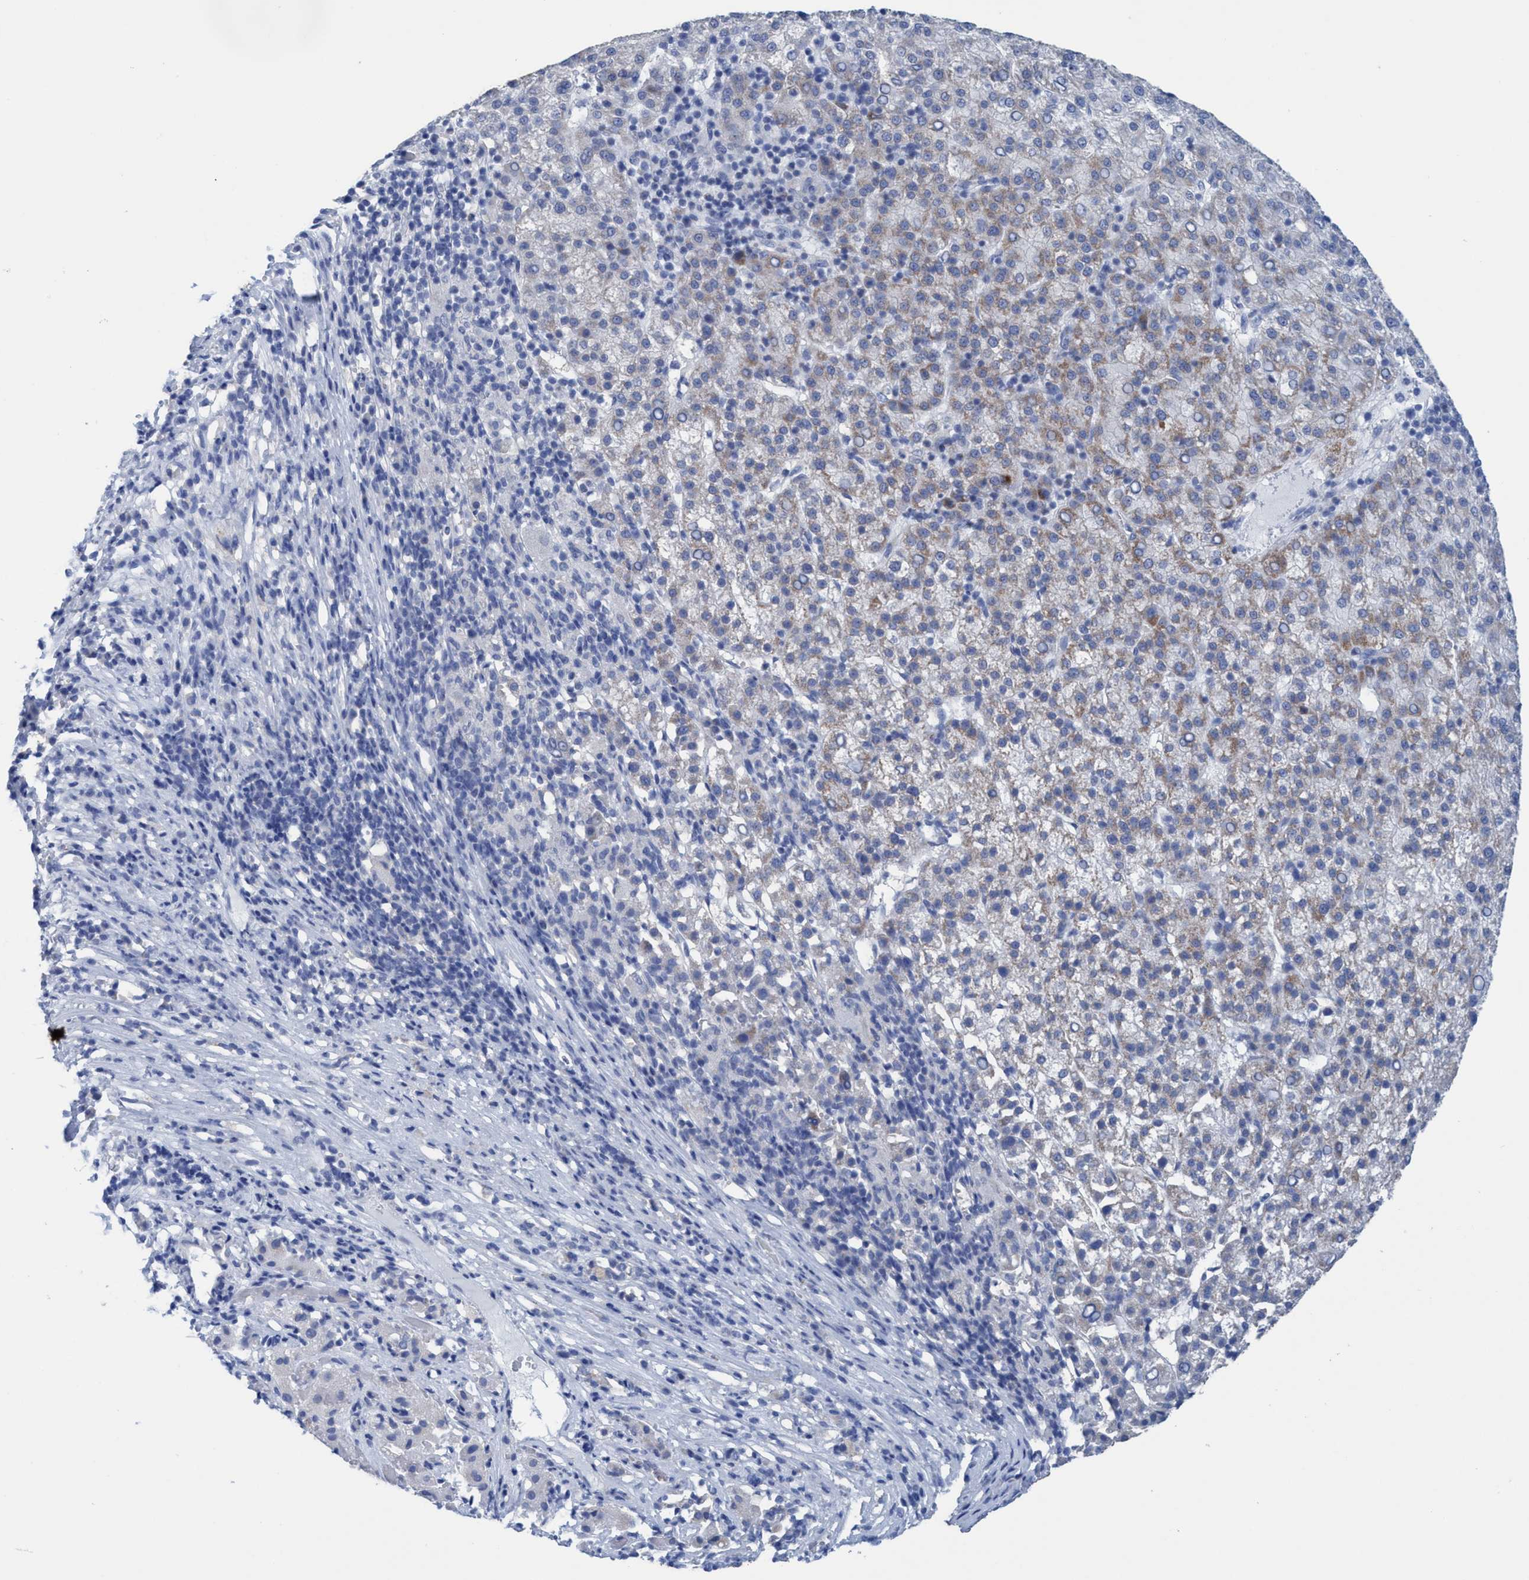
{"staining": {"intensity": "weak", "quantity": ">75%", "location": "cytoplasmic/membranous"}, "tissue": "liver cancer", "cell_type": "Tumor cells", "image_type": "cancer", "snomed": [{"axis": "morphology", "description": "Carcinoma, Hepatocellular, NOS"}, {"axis": "topography", "description": "Liver"}], "caption": "Immunohistochemistry (DAB) staining of liver hepatocellular carcinoma demonstrates weak cytoplasmic/membranous protein positivity in approximately >75% of tumor cells.", "gene": "RSAD1", "patient": {"sex": "female", "age": 58}}